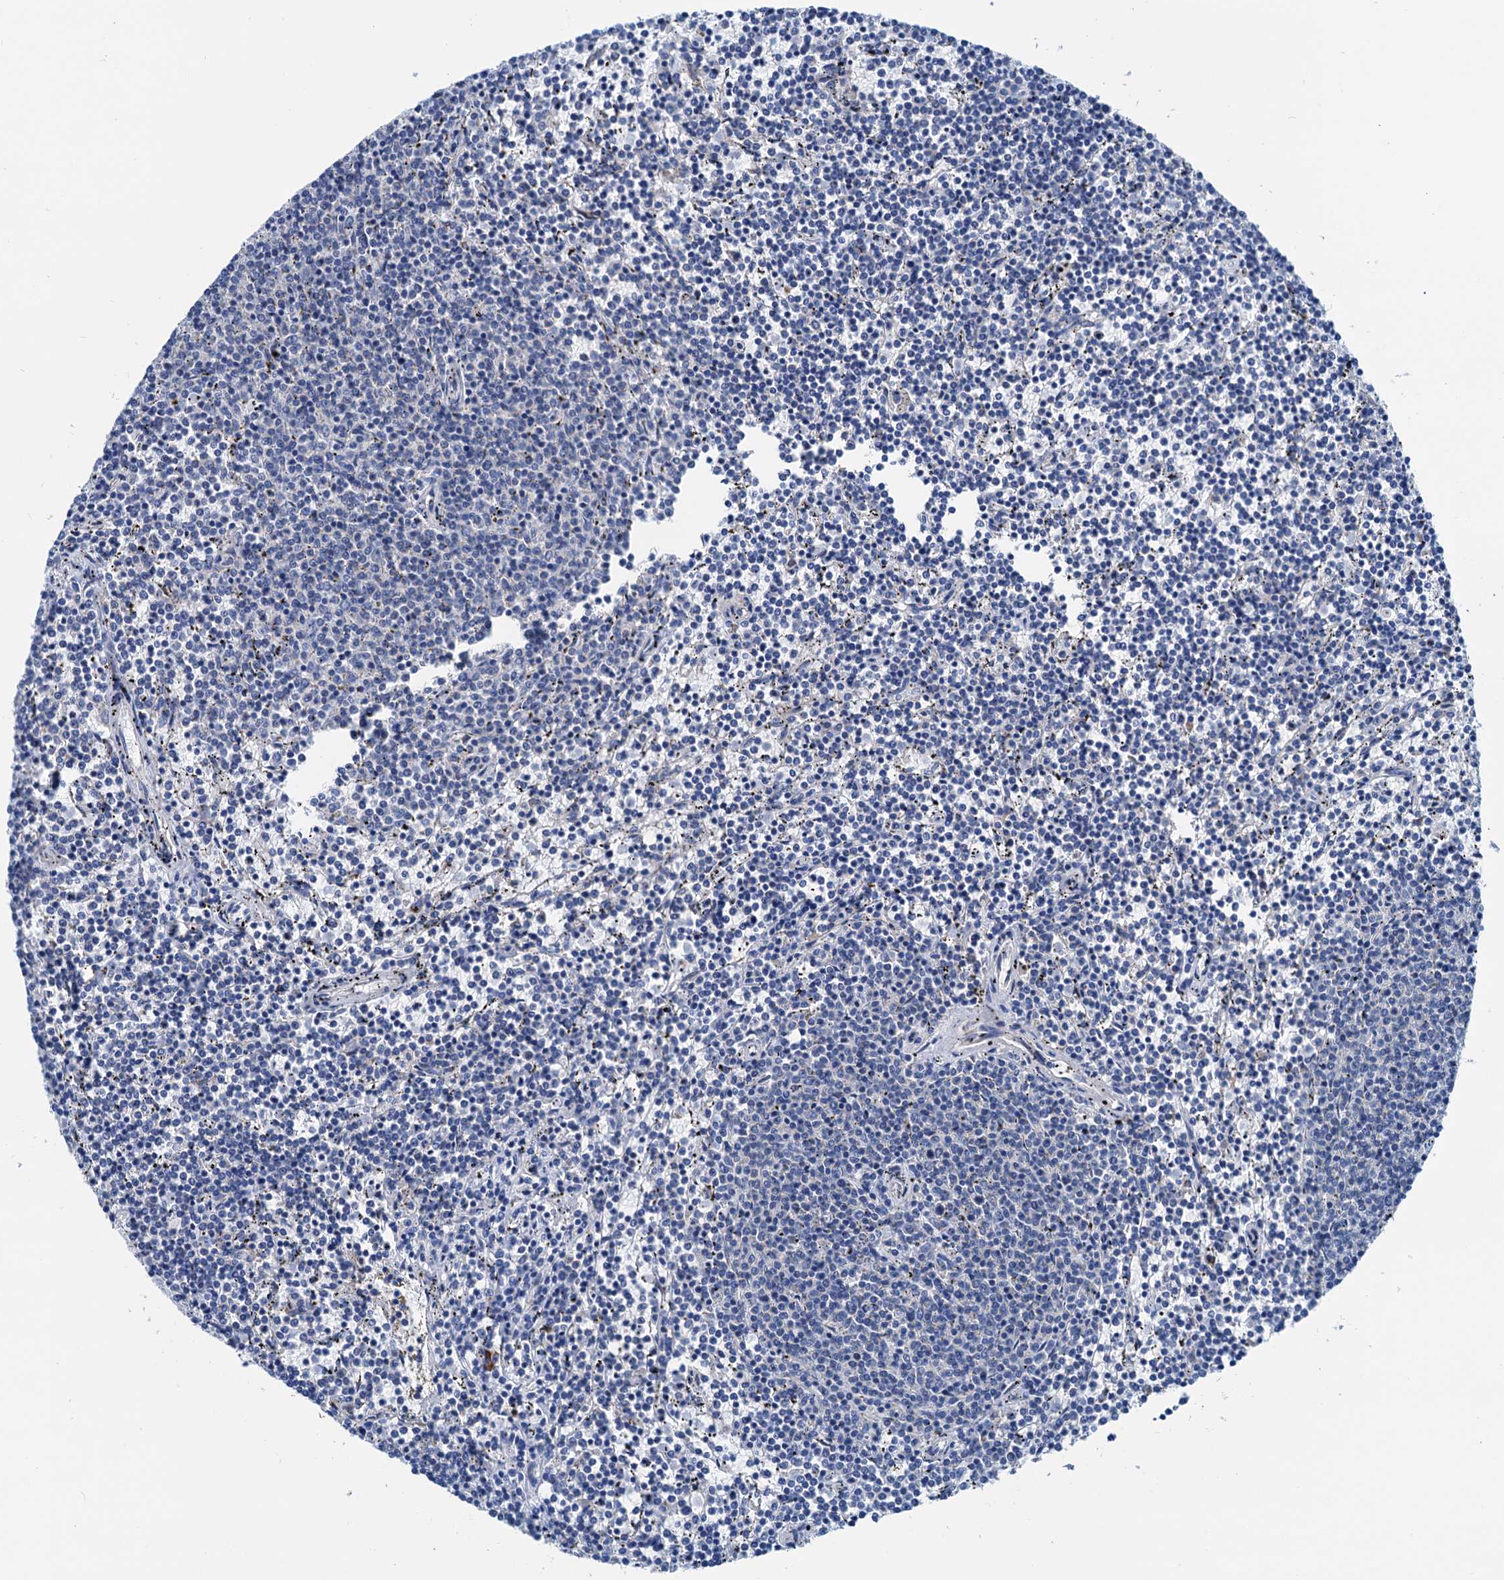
{"staining": {"intensity": "negative", "quantity": "none", "location": "none"}, "tissue": "lymphoma", "cell_type": "Tumor cells", "image_type": "cancer", "snomed": [{"axis": "morphology", "description": "Malignant lymphoma, non-Hodgkin's type, Low grade"}, {"axis": "topography", "description": "Spleen"}], "caption": "IHC micrograph of malignant lymphoma, non-Hodgkin's type (low-grade) stained for a protein (brown), which reveals no staining in tumor cells.", "gene": "ELAC1", "patient": {"sex": "female", "age": 50}}